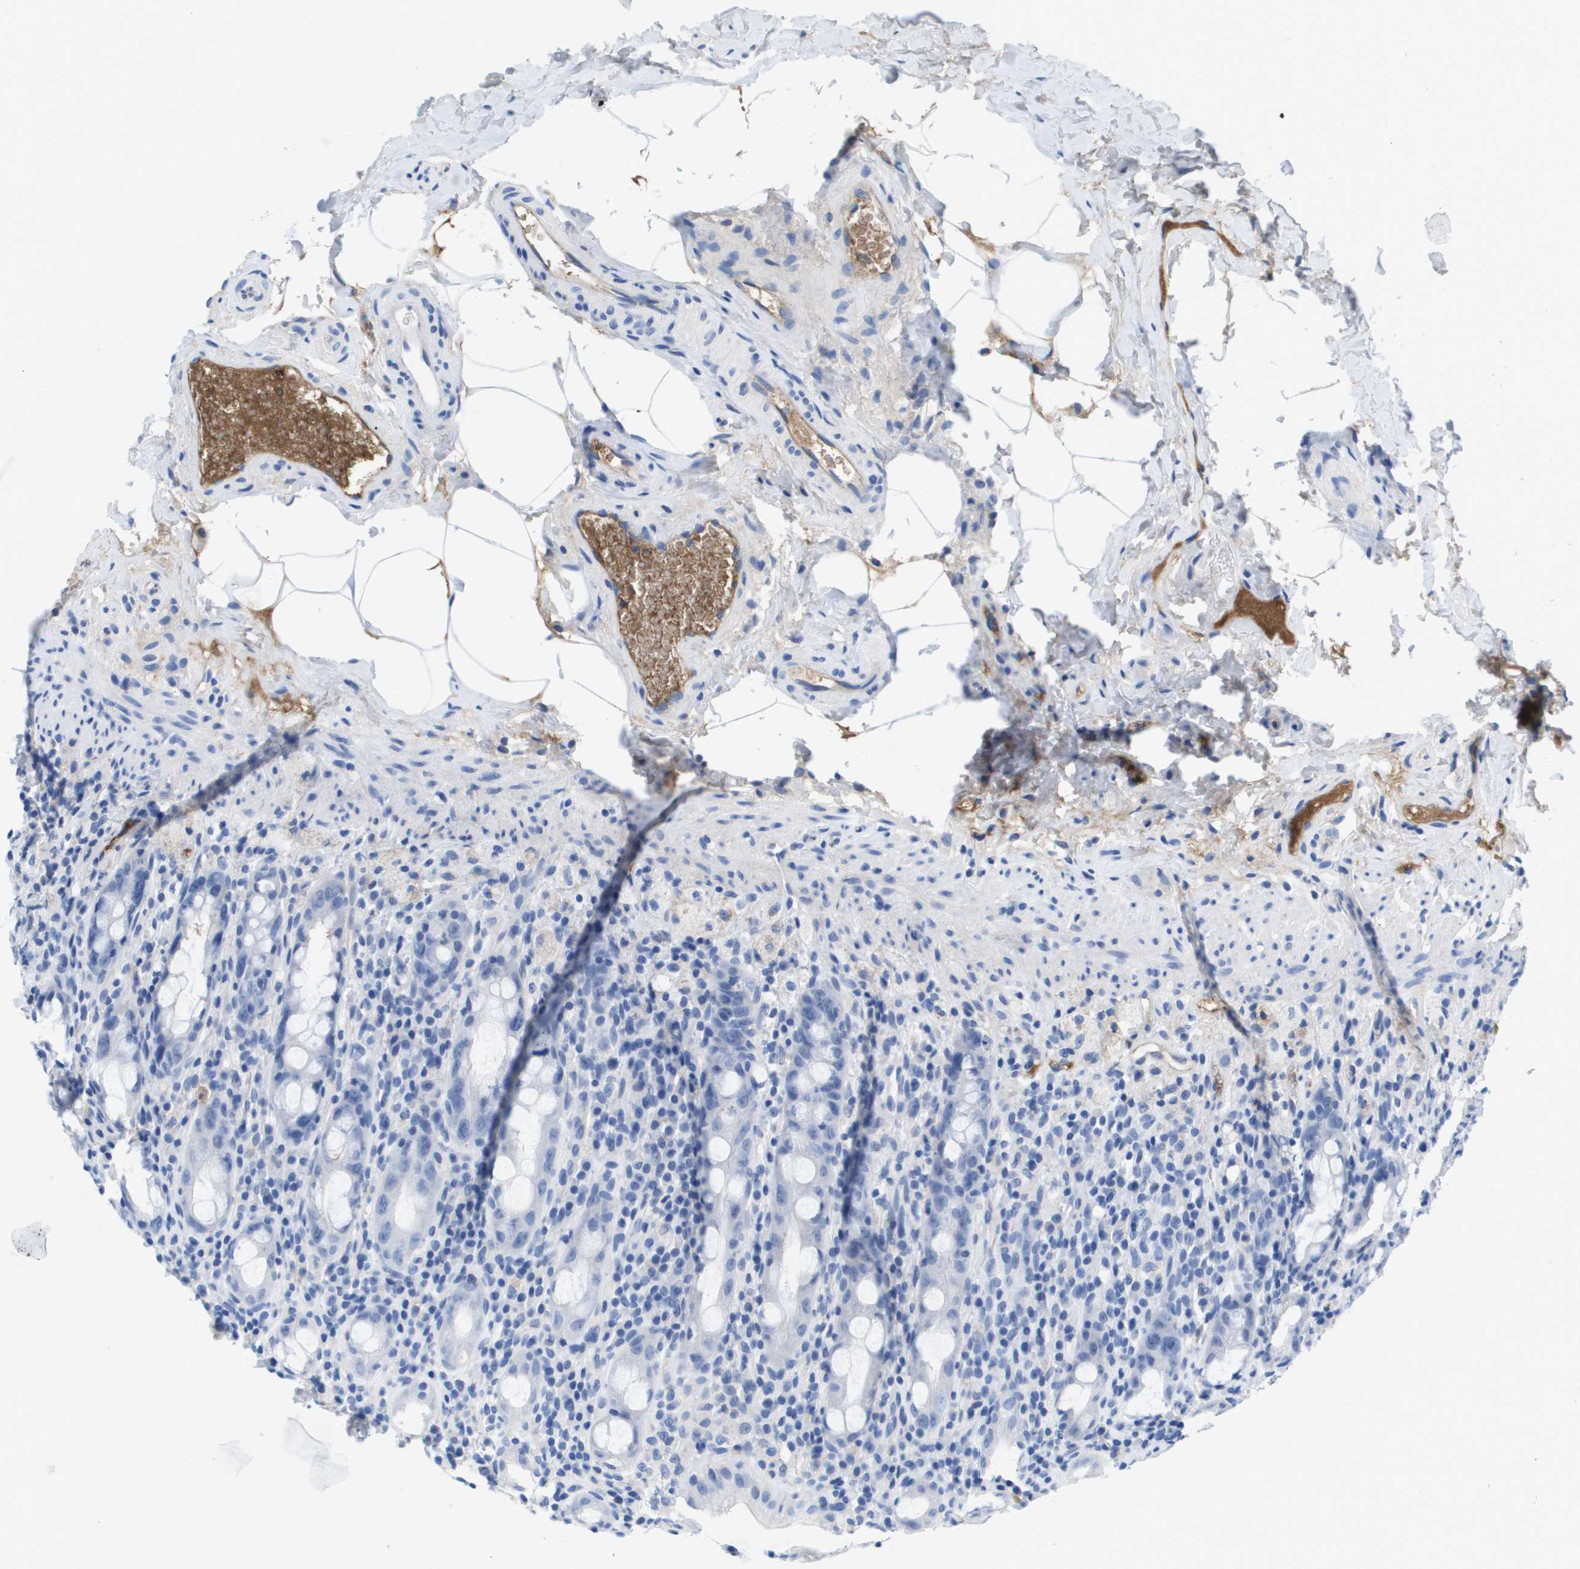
{"staining": {"intensity": "negative", "quantity": "none", "location": "none"}, "tissue": "rectum", "cell_type": "Glandular cells", "image_type": "normal", "snomed": [{"axis": "morphology", "description": "Normal tissue, NOS"}, {"axis": "topography", "description": "Rectum"}], "caption": "High power microscopy photomicrograph of an immunohistochemistry (IHC) photomicrograph of benign rectum, revealing no significant positivity in glandular cells.", "gene": "APOA1", "patient": {"sex": "male", "age": 44}}